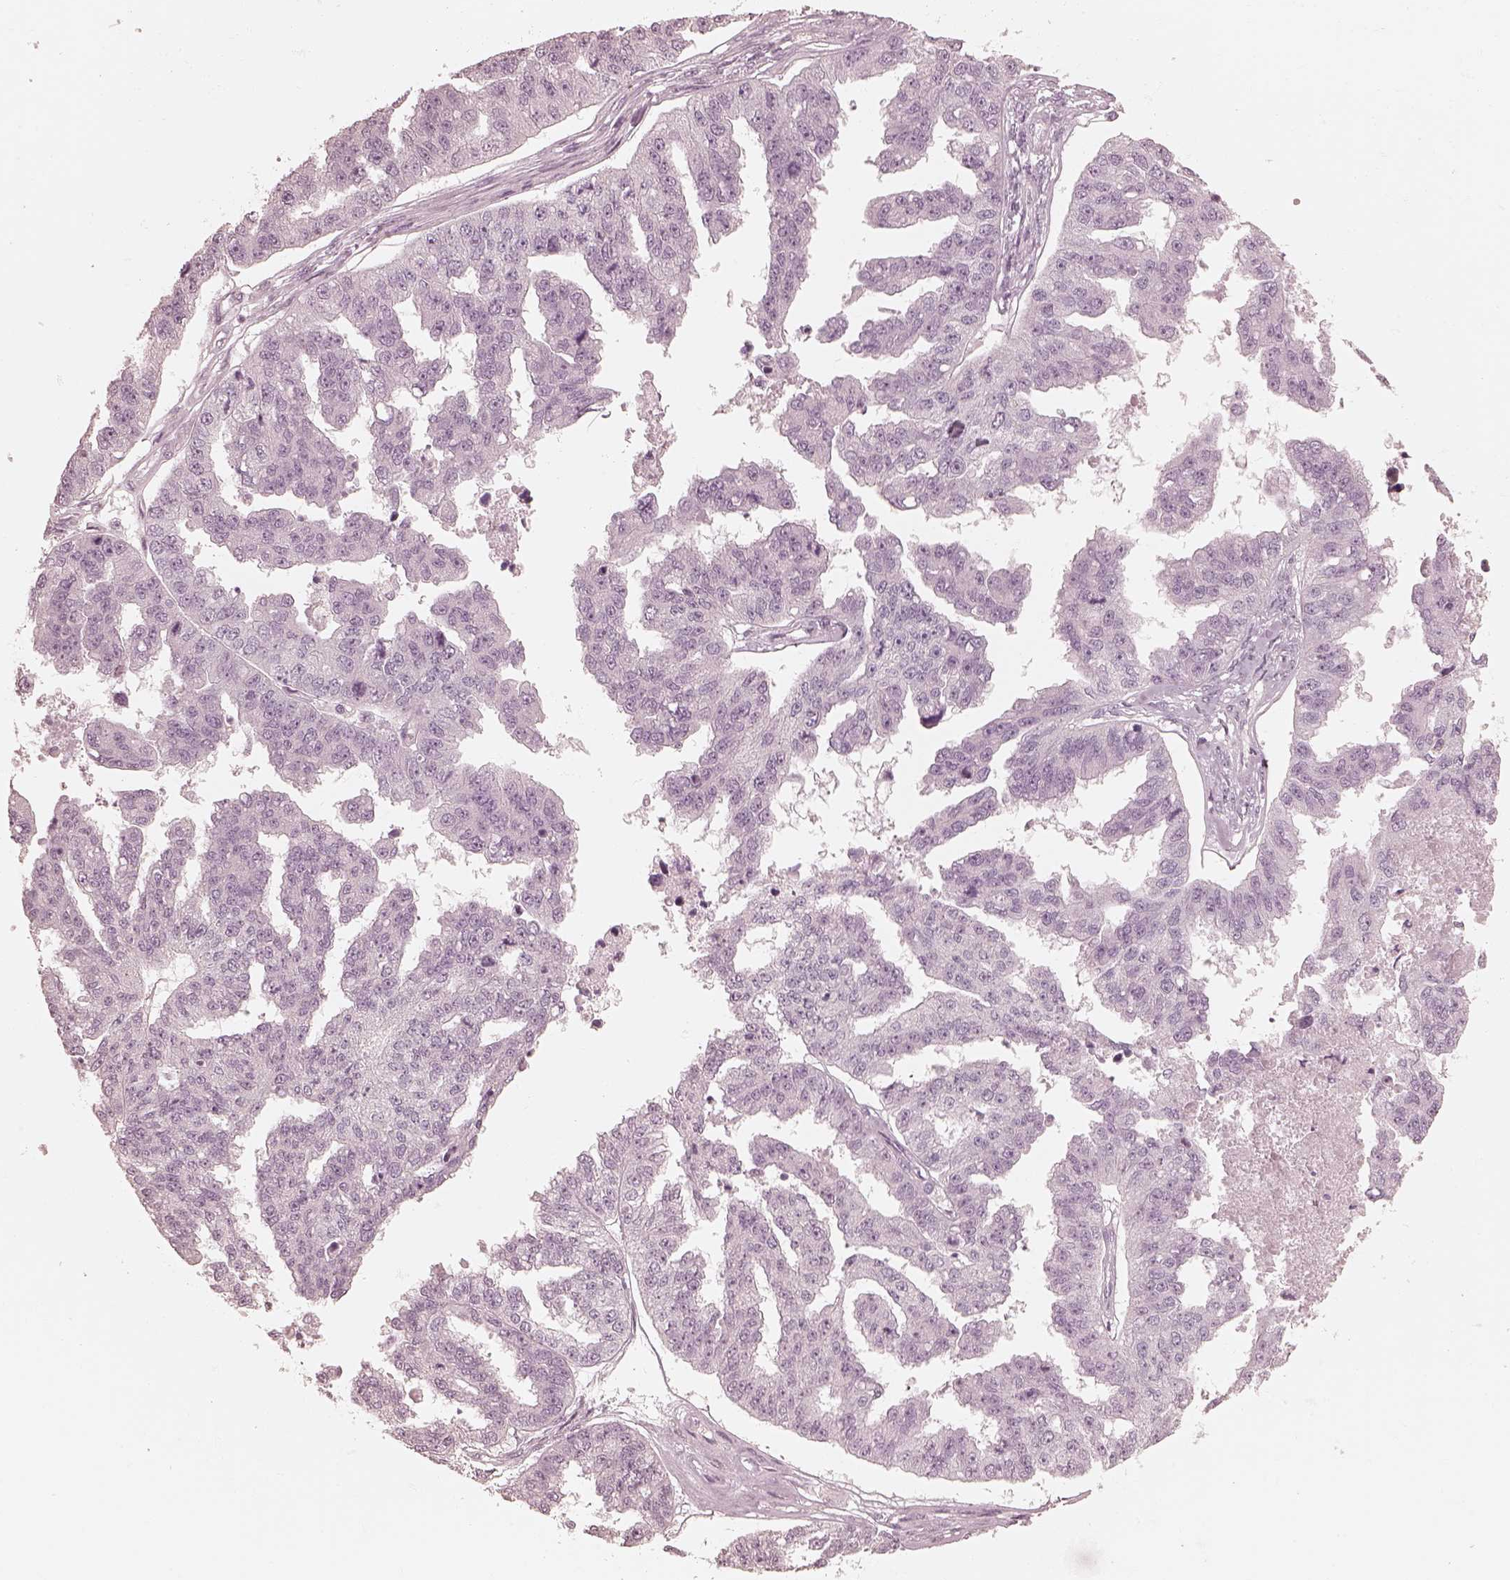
{"staining": {"intensity": "negative", "quantity": "none", "location": "none"}, "tissue": "ovarian cancer", "cell_type": "Tumor cells", "image_type": "cancer", "snomed": [{"axis": "morphology", "description": "Cystadenocarcinoma, serous, NOS"}, {"axis": "topography", "description": "Ovary"}], "caption": "A histopathology image of human serous cystadenocarcinoma (ovarian) is negative for staining in tumor cells. (DAB (3,3'-diaminobenzidine) IHC visualized using brightfield microscopy, high magnification).", "gene": "CALR3", "patient": {"sex": "female", "age": 58}}